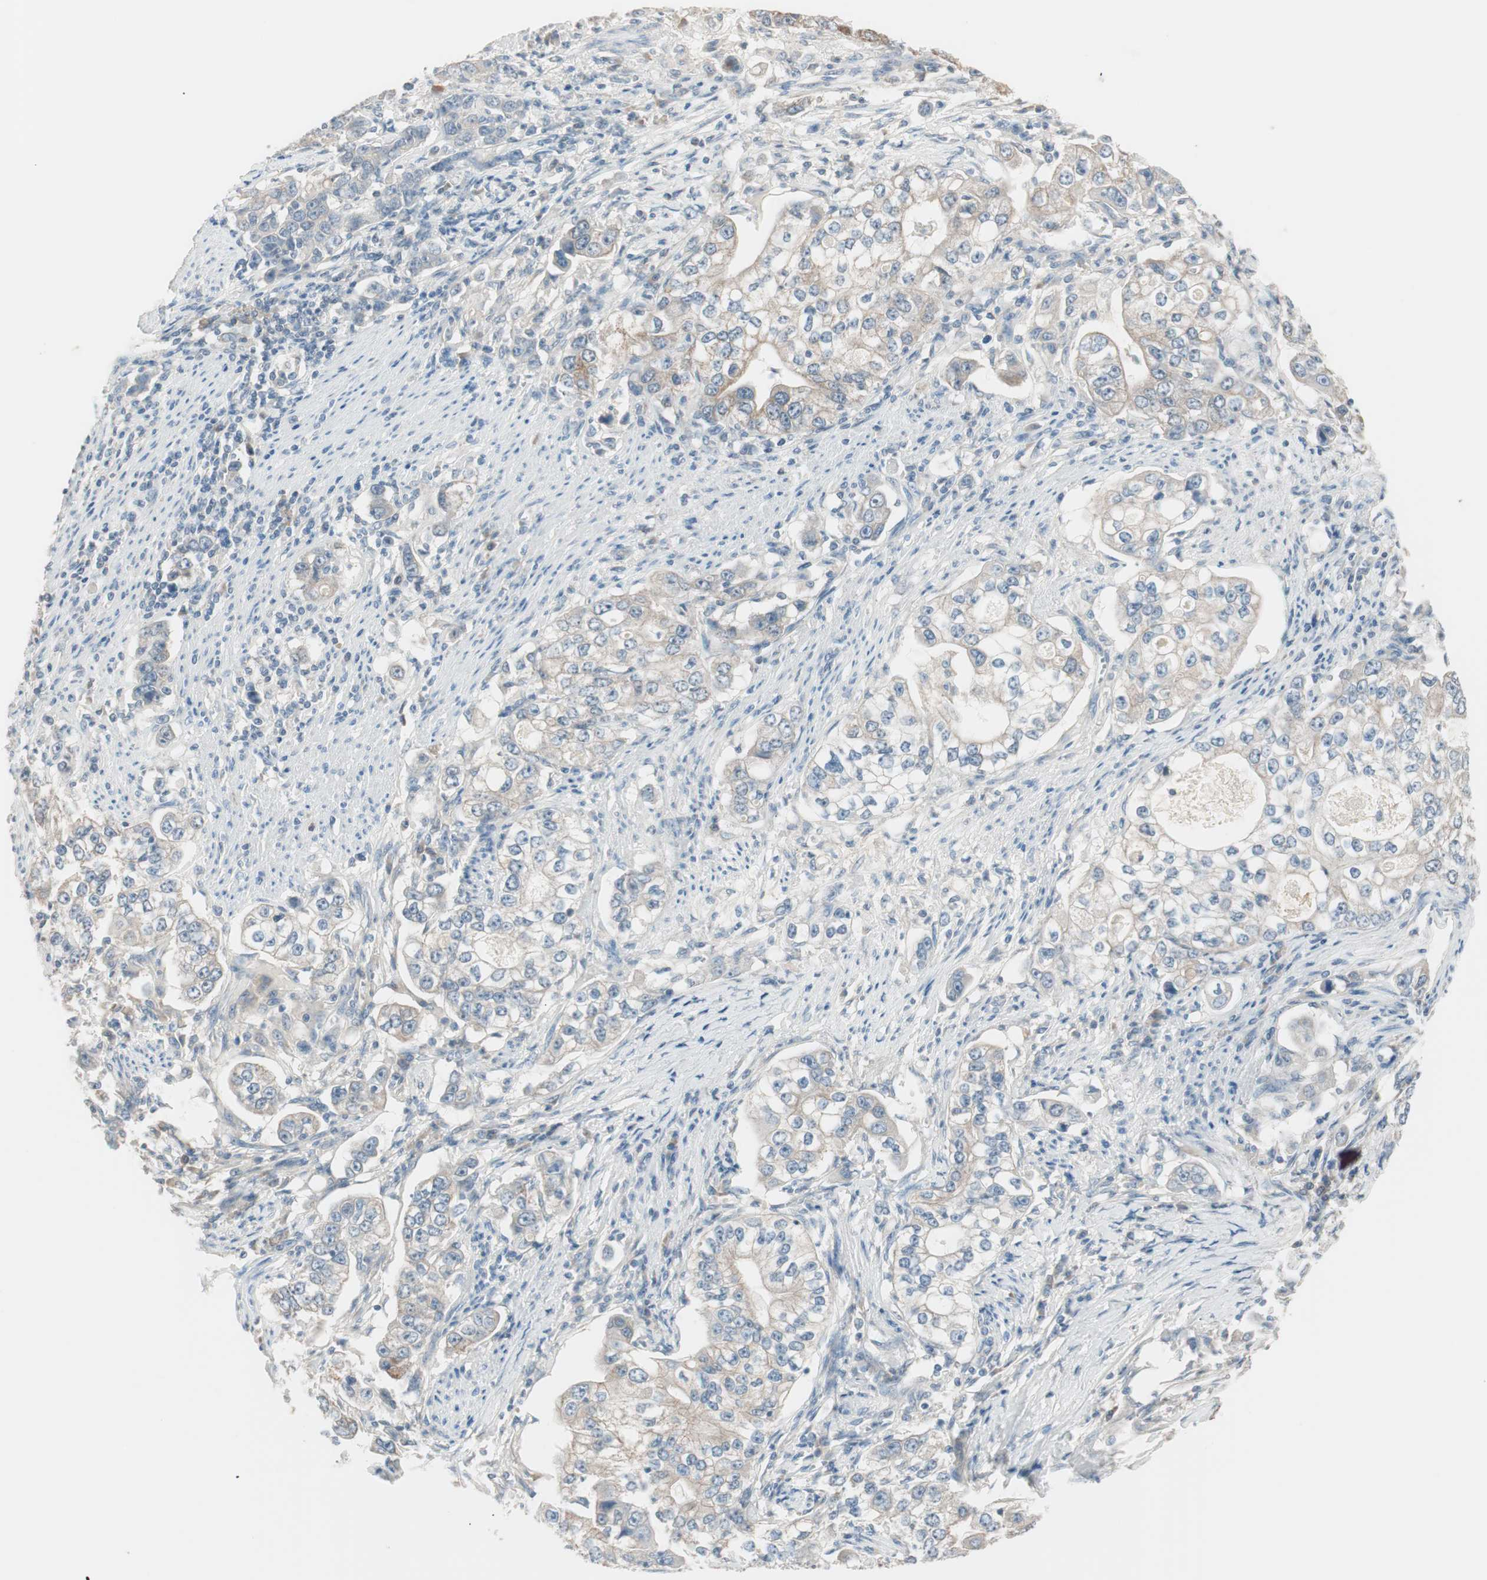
{"staining": {"intensity": "weak", "quantity": ">75%", "location": "cytoplasmic/membranous"}, "tissue": "stomach cancer", "cell_type": "Tumor cells", "image_type": "cancer", "snomed": [{"axis": "morphology", "description": "Adenocarcinoma, NOS"}, {"axis": "topography", "description": "Stomach, lower"}], "caption": "The image reveals immunohistochemical staining of stomach cancer. There is weak cytoplasmic/membranous positivity is identified in approximately >75% of tumor cells.", "gene": "KHK", "patient": {"sex": "female", "age": 72}}